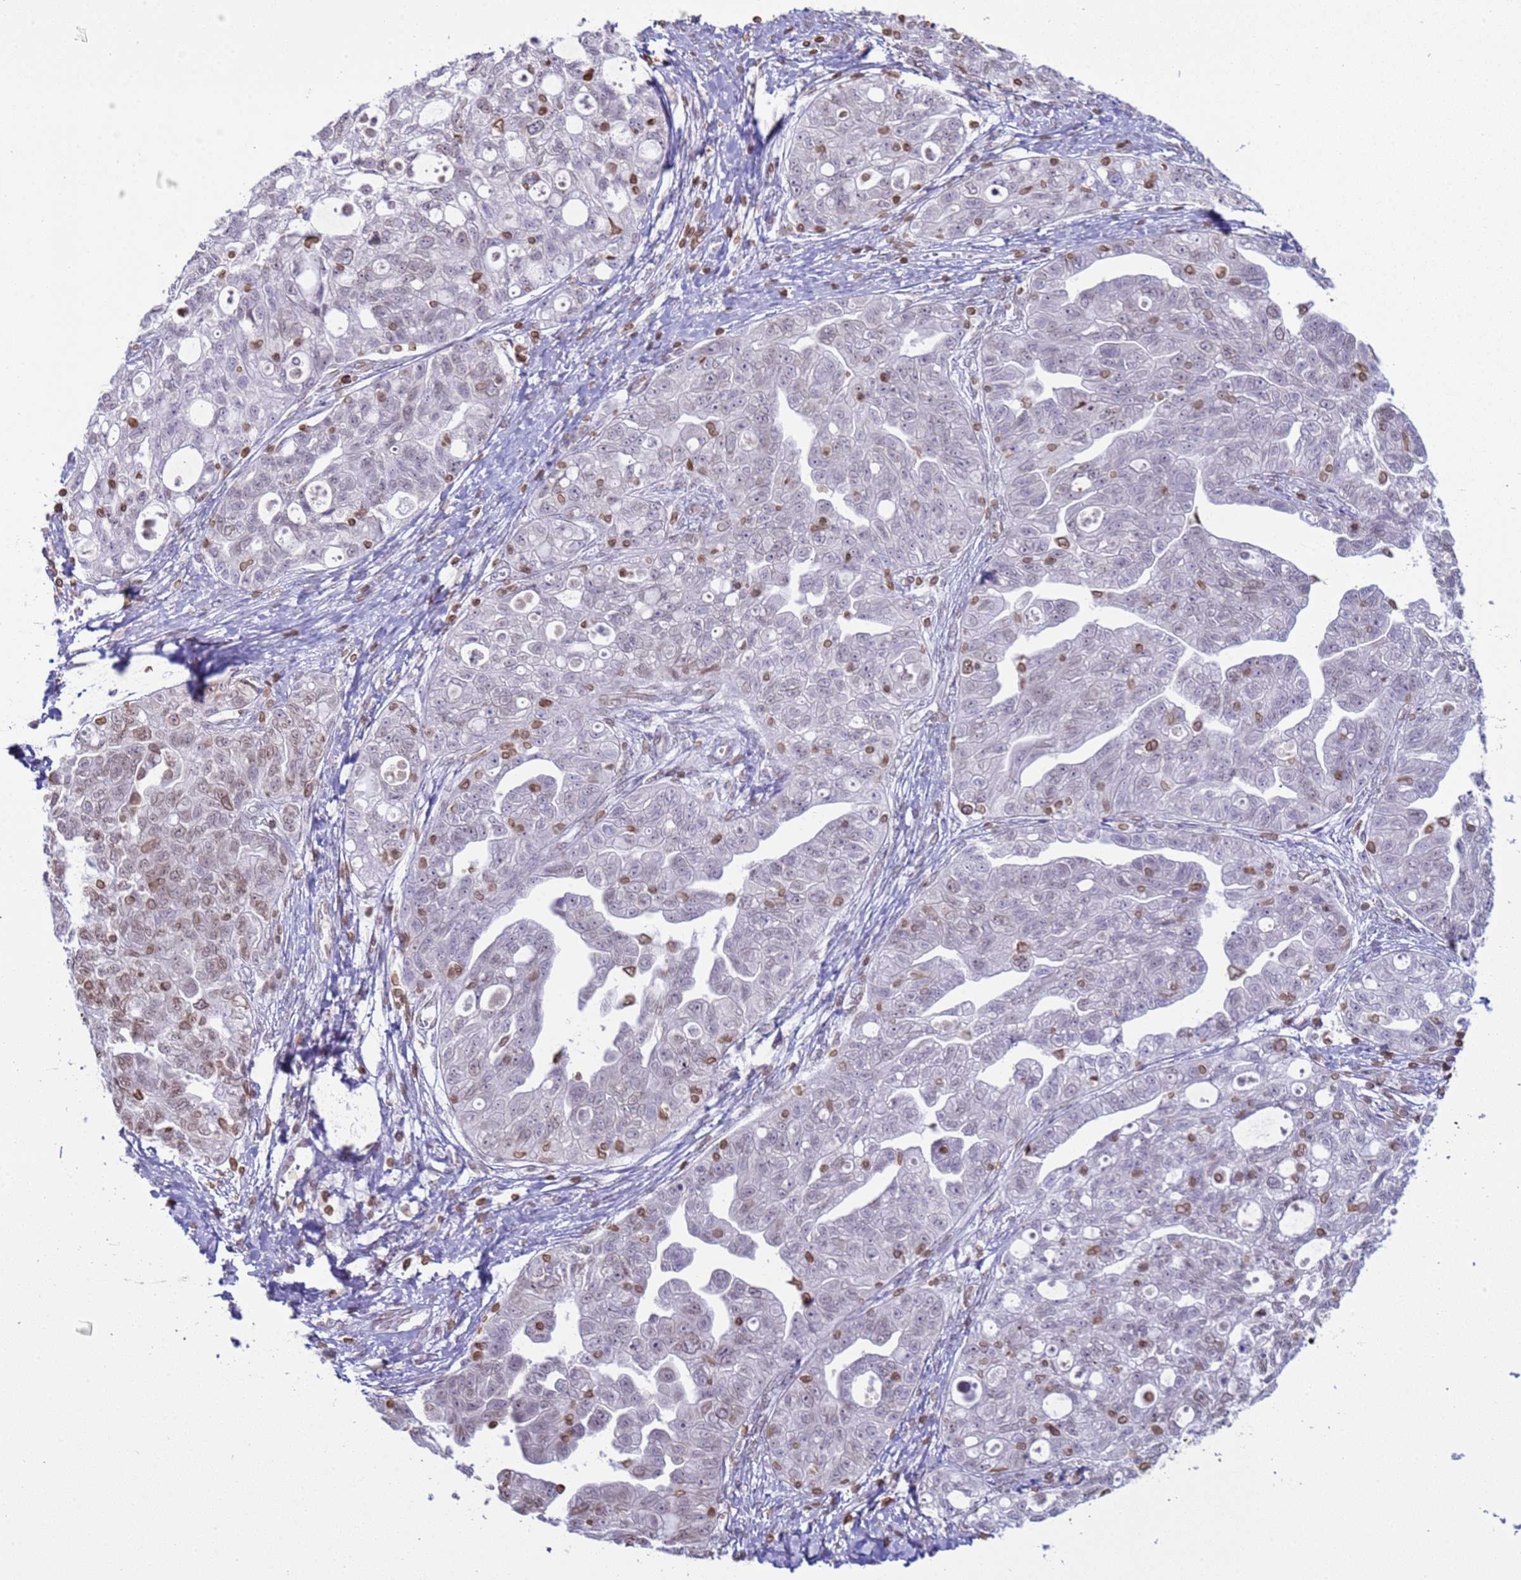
{"staining": {"intensity": "moderate", "quantity": "<25%", "location": "nuclear"}, "tissue": "ovarian cancer", "cell_type": "Tumor cells", "image_type": "cancer", "snomed": [{"axis": "morphology", "description": "Carcinoma, NOS"}, {"axis": "morphology", "description": "Cystadenocarcinoma, serous, NOS"}, {"axis": "topography", "description": "Ovary"}], "caption": "Protein expression analysis of ovarian serous cystadenocarcinoma demonstrates moderate nuclear expression in about <25% of tumor cells. Nuclei are stained in blue.", "gene": "DHX37", "patient": {"sex": "female", "age": 69}}